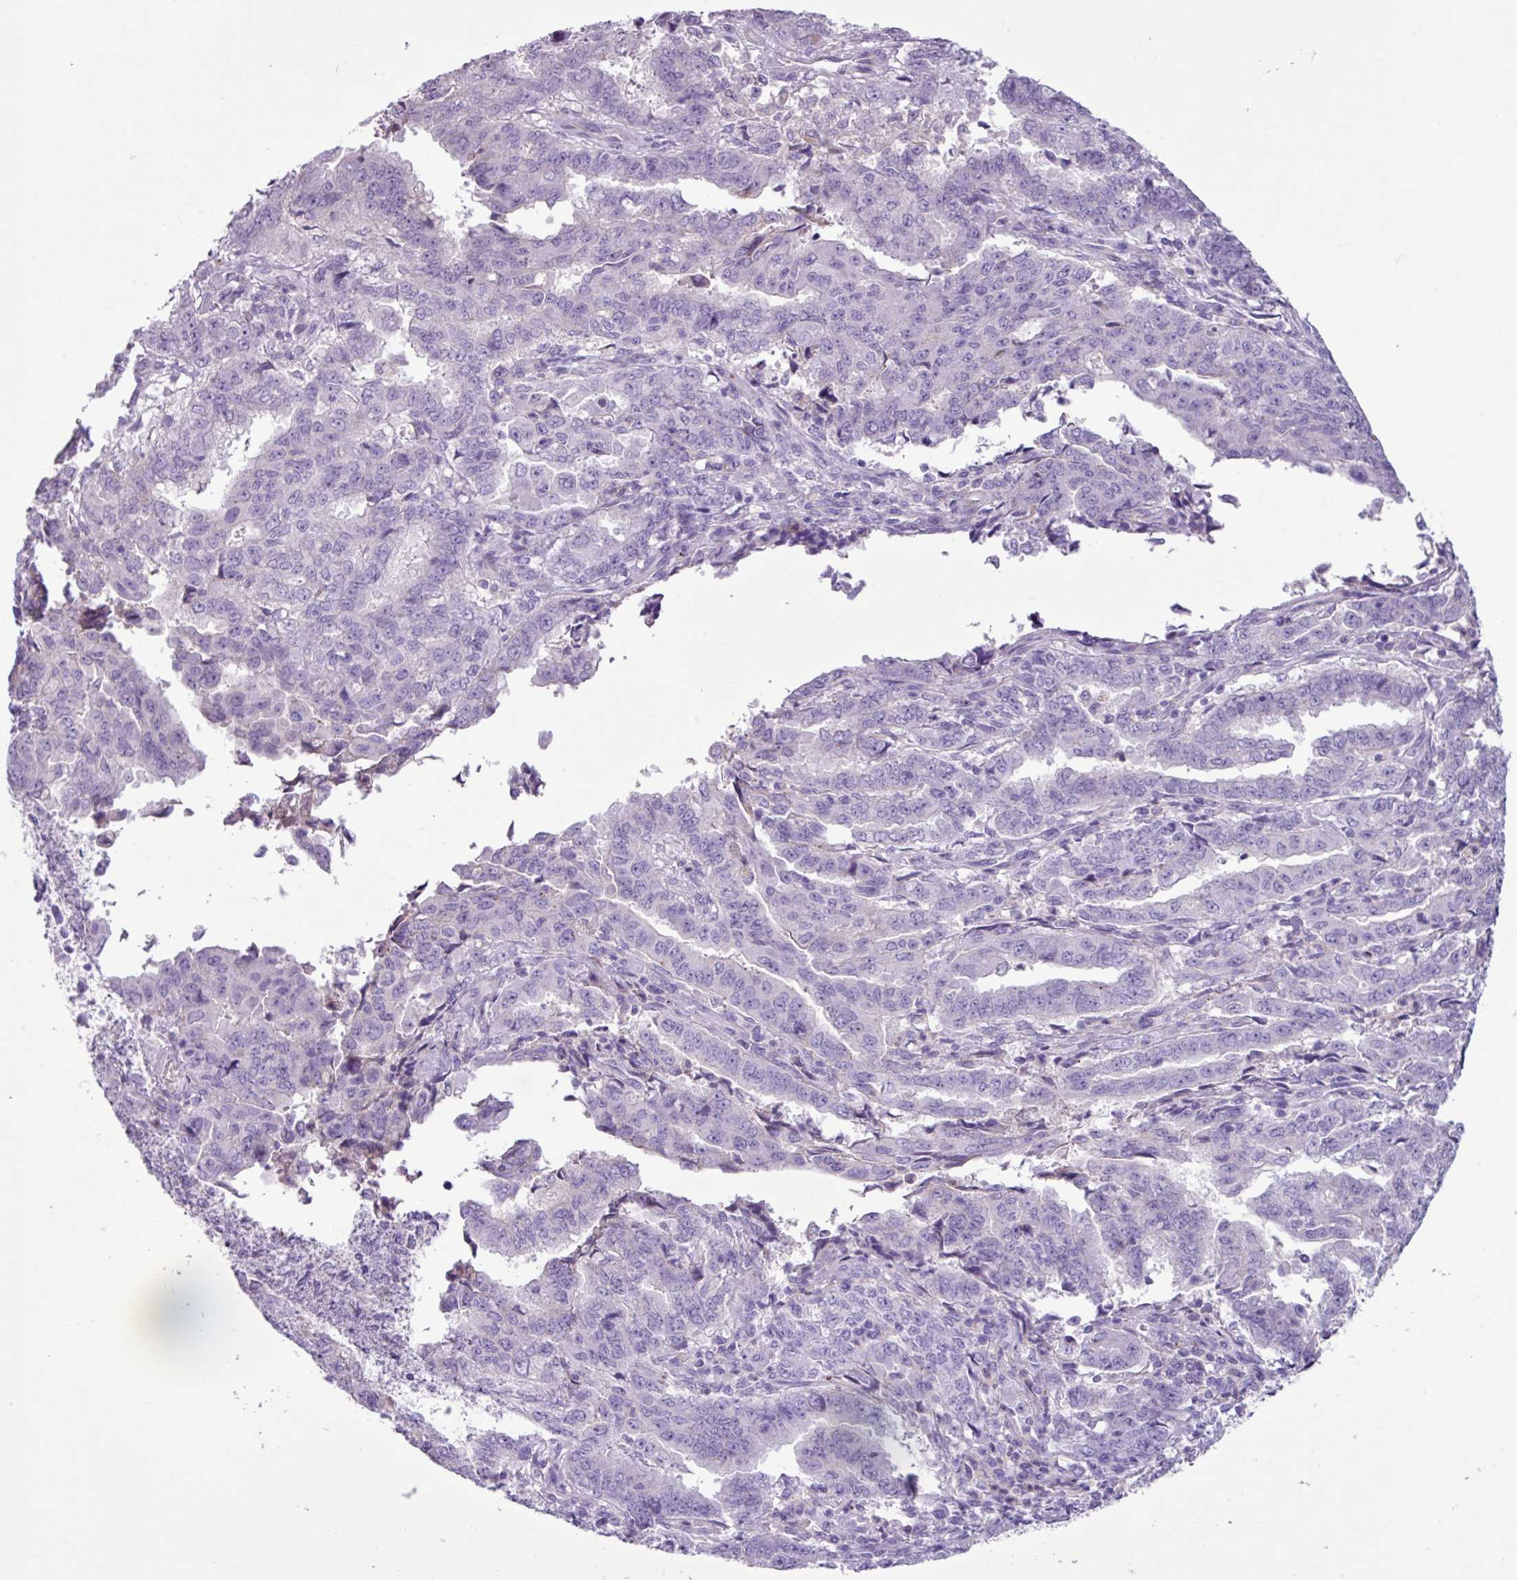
{"staining": {"intensity": "negative", "quantity": "none", "location": "none"}, "tissue": "endometrial cancer", "cell_type": "Tumor cells", "image_type": "cancer", "snomed": [{"axis": "morphology", "description": "Adenocarcinoma, NOS"}, {"axis": "topography", "description": "Endometrium"}], "caption": "Tumor cells show no significant protein expression in endometrial cancer.", "gene": "CYSTM1", "patient": {"sex": "female", "age": 50}}